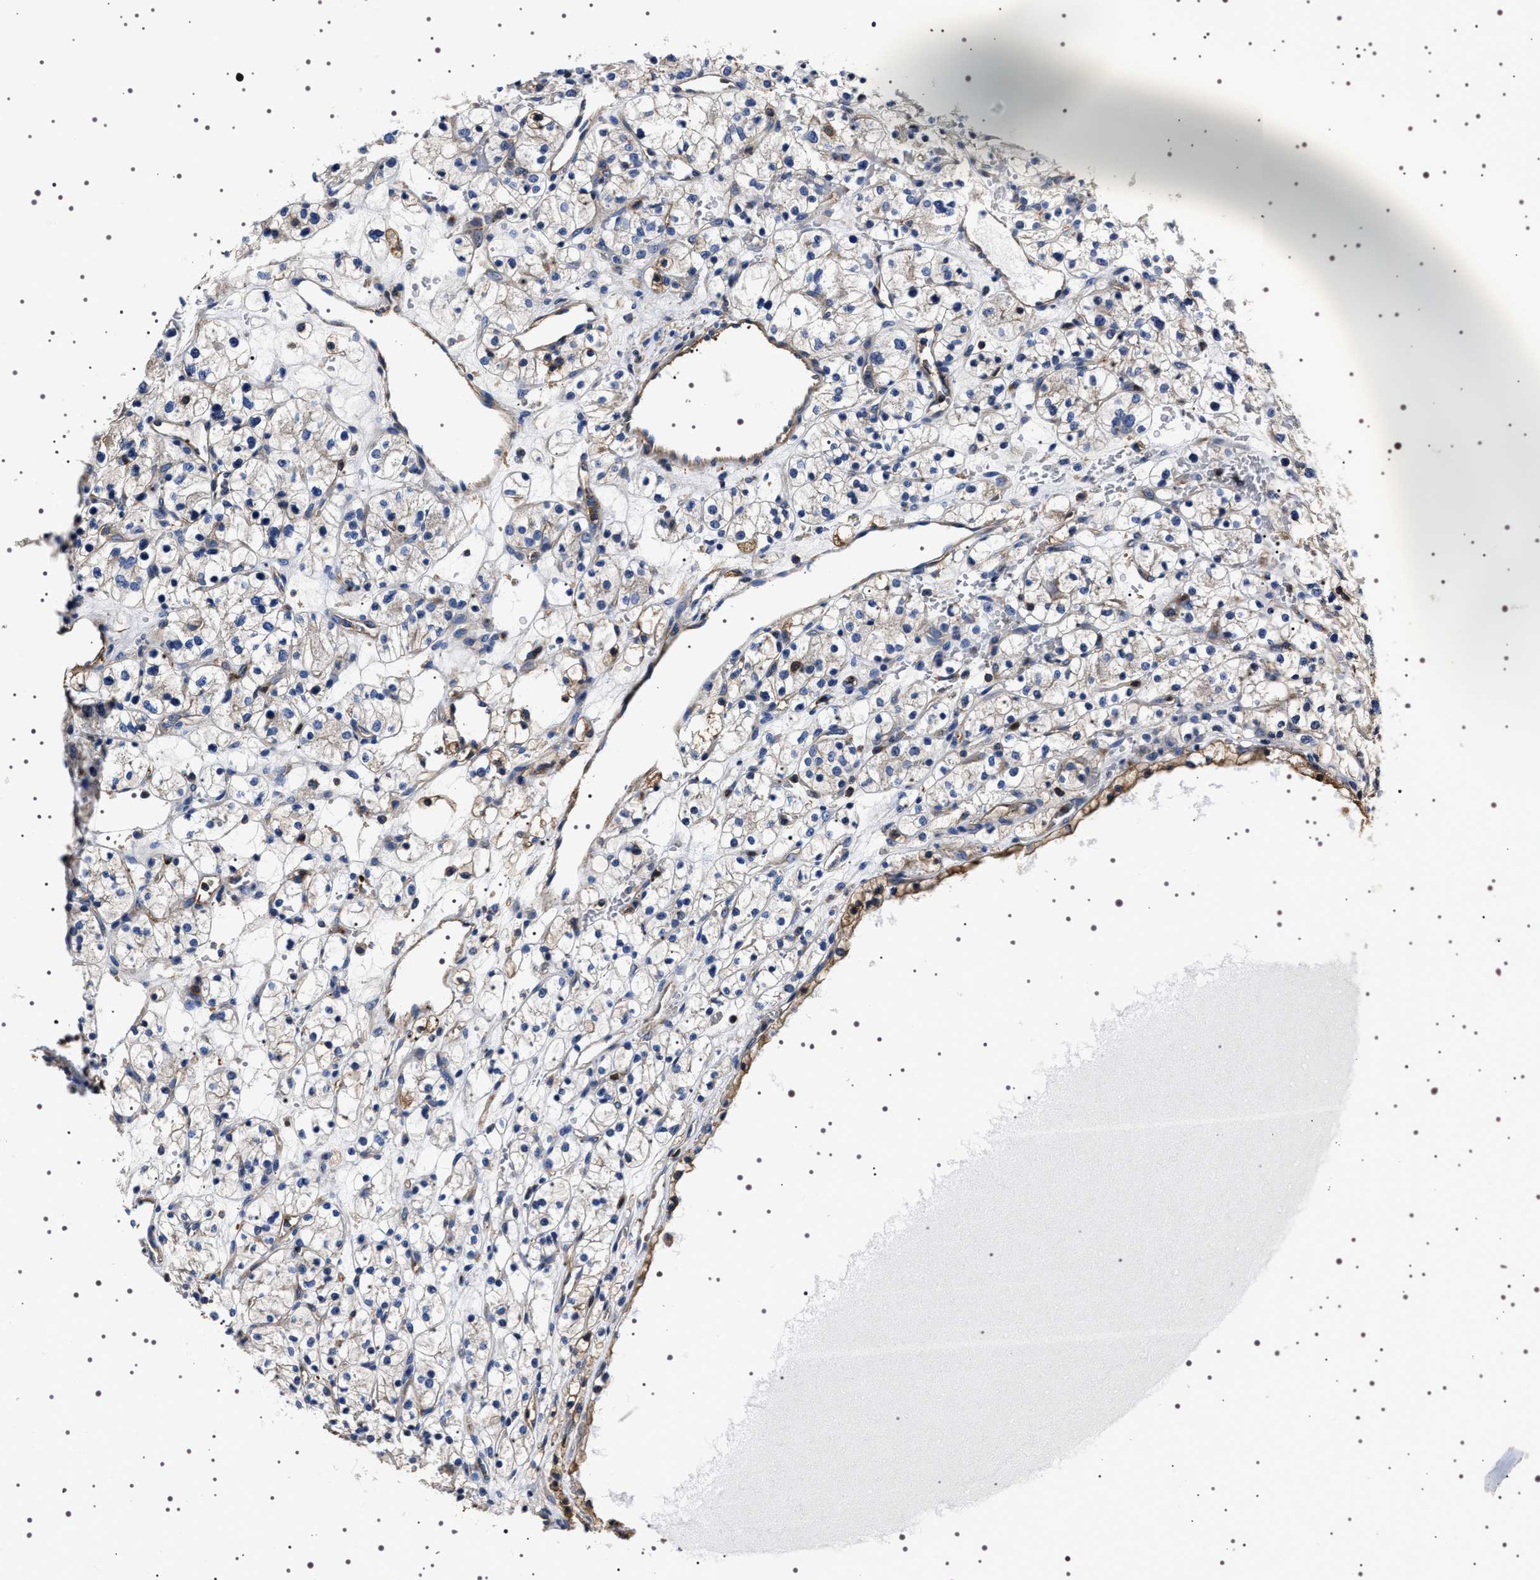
{"staining": {"intensity": "negative", "quantity": "none", "location": "none"}, "tissue": "renal cancer", "cell_type": "Tumor cells", "image_type": "cancer", "snomed": [{"axis": "morphology", "description": "Adenocarcinoma, NOS"}, {"axis": "topography", "description": "Kidney"}], "caption": "Immunohistochemistry image of human adenocarcinoma (renal) stained for a protein (brown), which demonstrates no staining in tumor cells.", "gene": "WDR1", "patient": {"sex": "female", "age": 60}}